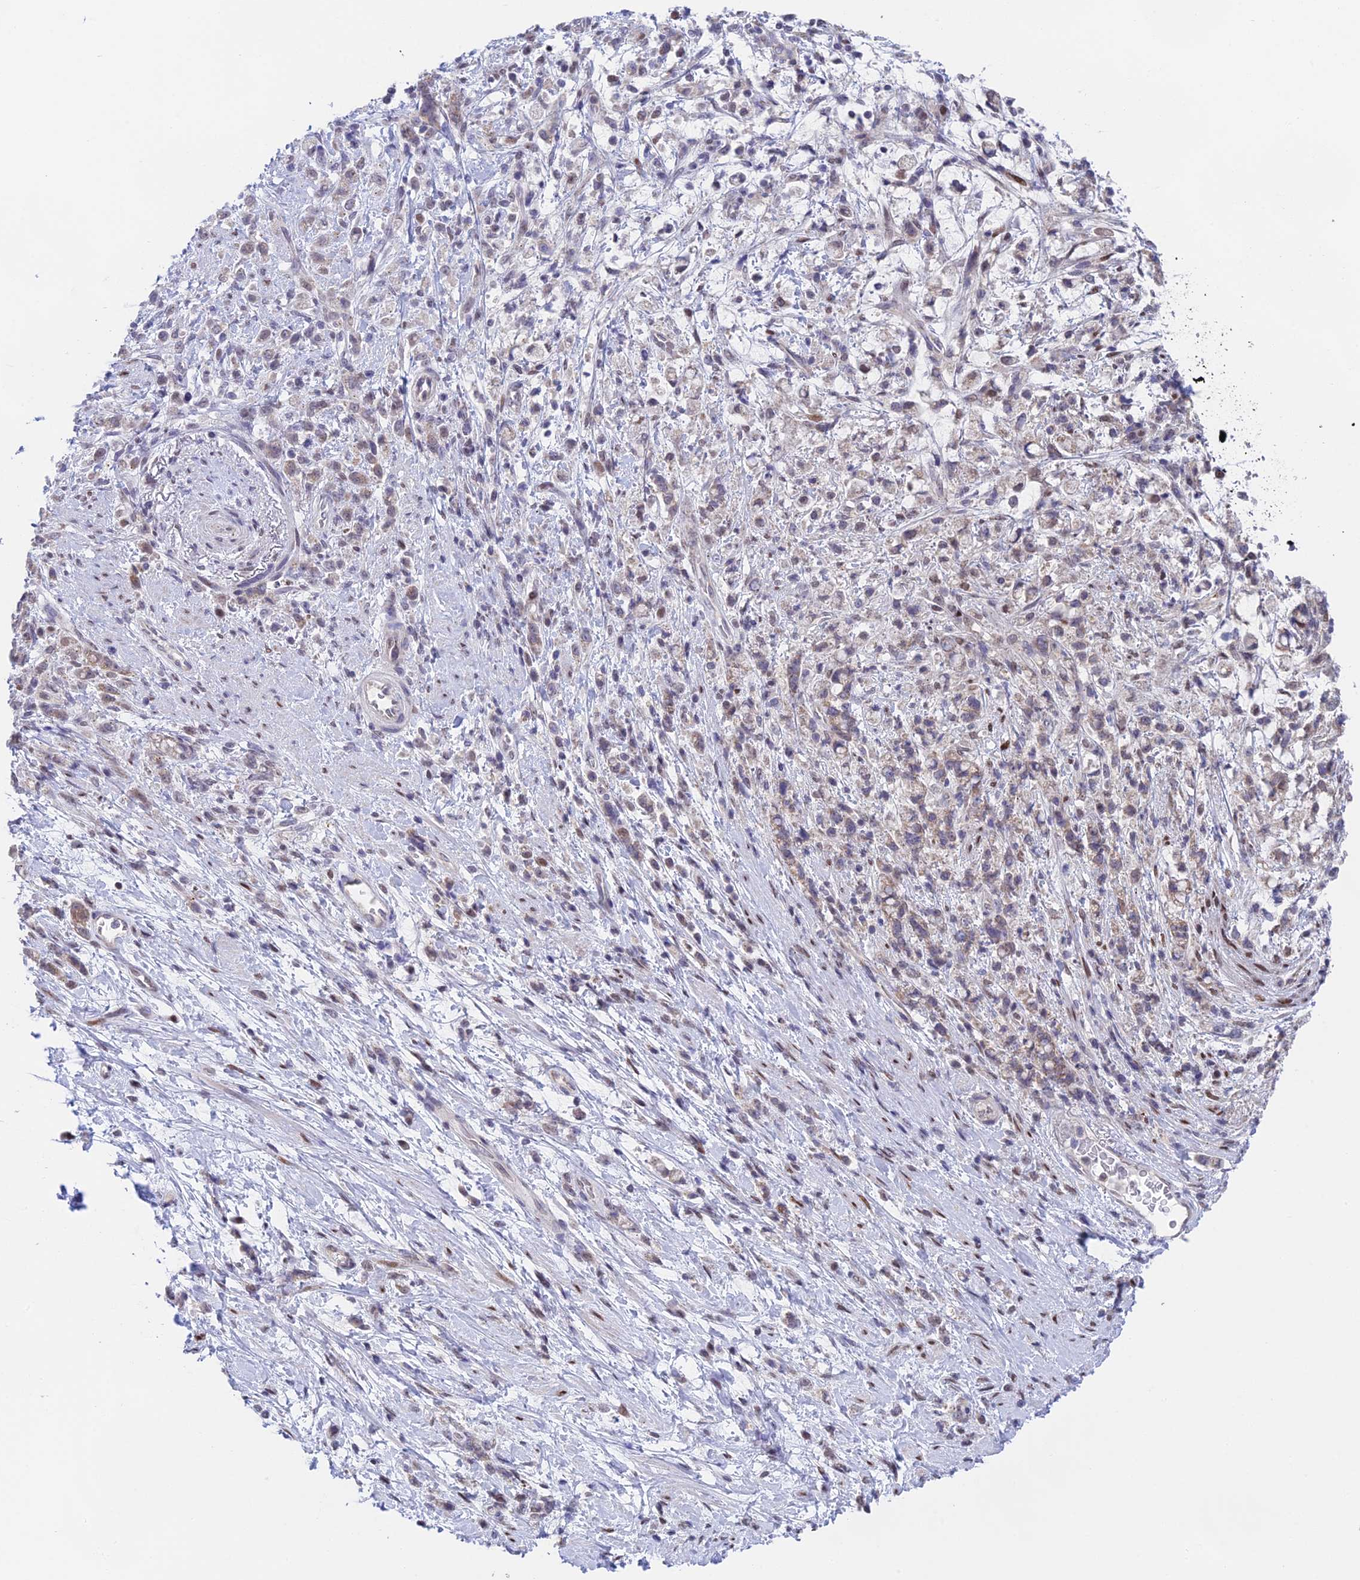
{"staining": {"intensity": "weak", "quantity": "25%-75%", "location": "cytoplasmic/membranous"}, "tissue": "stomach cancer", "cell_type": "Tumor cells", "image_type": "cancer", "snomed": [{"axis": "morphology", "description": "Adenocarcinoma, NOS"}, {"axis": "topography", "description": "Stomach"}], "caption": "The image displays a brown stain indicating the presence of a protein in the cytoplasmic/membranous of tumor cells in stomach adenocarcinoma.", "gene": "MRPL17", "patient": {"sex": "female", "age": 60}}